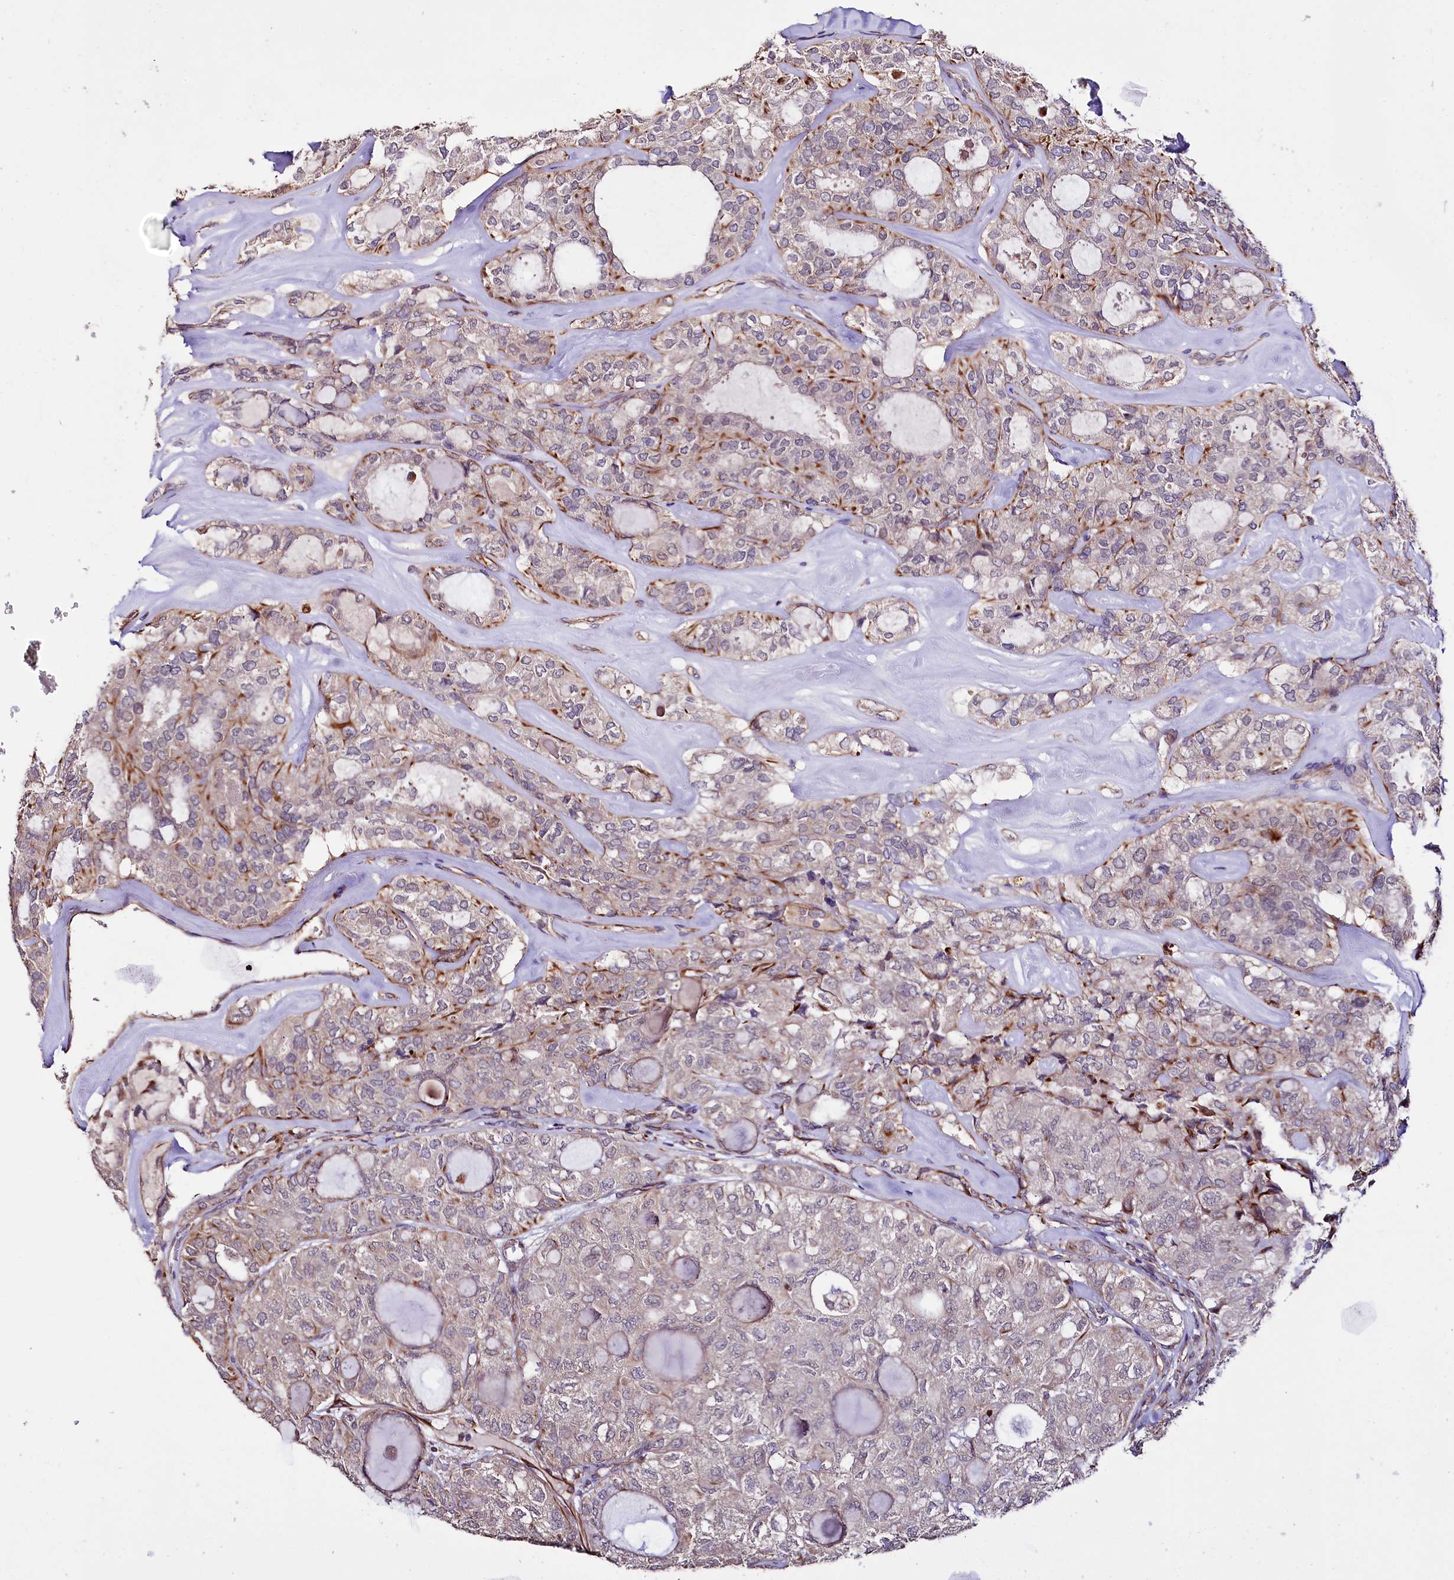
{"staining": {"intensity": "moderate", "quantity": "<25%", "location": "cytoplasmic/membranous"}, "tissue": "thyroid cancer", "cell_type": "Tumor cells", "image_type": "cancer", "snomed": [{"axis": "morphology", "description": "Follicular adenoma carcinoma, NOS"}, {"axis": "topography", "description": "Thyroid gland"}], "caption": "Immunohistochemical staining of thyroid cancer shows low levels of moderate cytoplasmic/membranous protein staining in approximately <25% of tumor cells. The staining was performed using DAB (3,3'-diaminobenzidine) to visualize the protein expression in brown, while the nuclei were stained in blue with hematoxylin (Magnification: 20x).", "gene": "TTC12", "patient": {"sex": "male", "age": 75}}